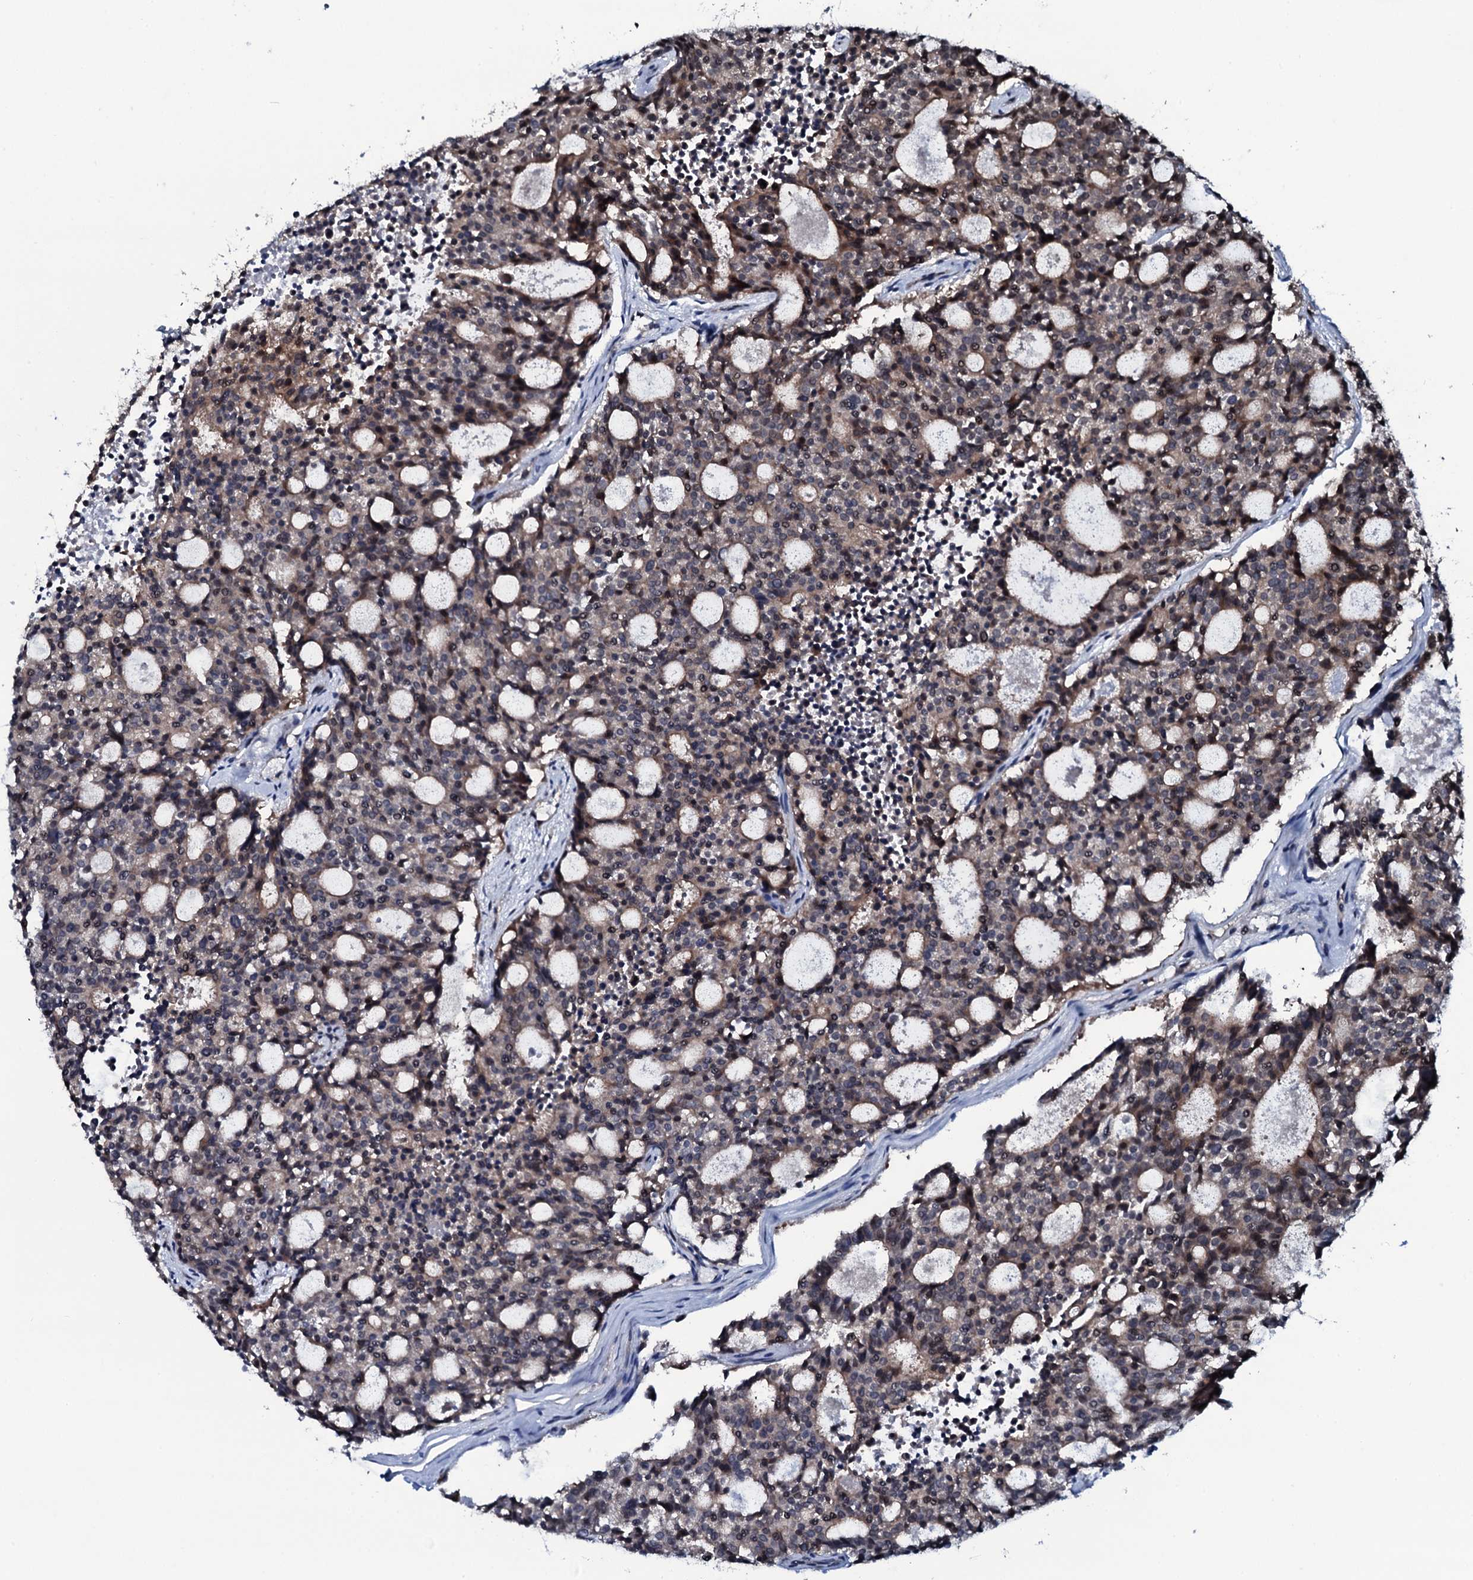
{"staining": {"intensity": "weak", "quantity": "25%-75%", "location": "cytoplasmic/membranous"}, "tissue": "carcinoid", "cell_type": "Tumor cells", "image_type": "cancer", "snomed": [{"axis": "morphology", "description": "Carcinoid, malignant, NOS"}, {"axis": "topography", "description": "Pancreas"}], "caption": "Carcinoid tissue demonstrates weak cytoplasmic/membranous expression in approximately 25%-75% of tumor cells, visualized by immunohistochemistry. (DAB (3,3'-diaminobenzidine) IHC, brown staining for protein, blue staining for nuclei).", "gene": "OGFOD2", "patient": {"sex": "female", "age": 54}}